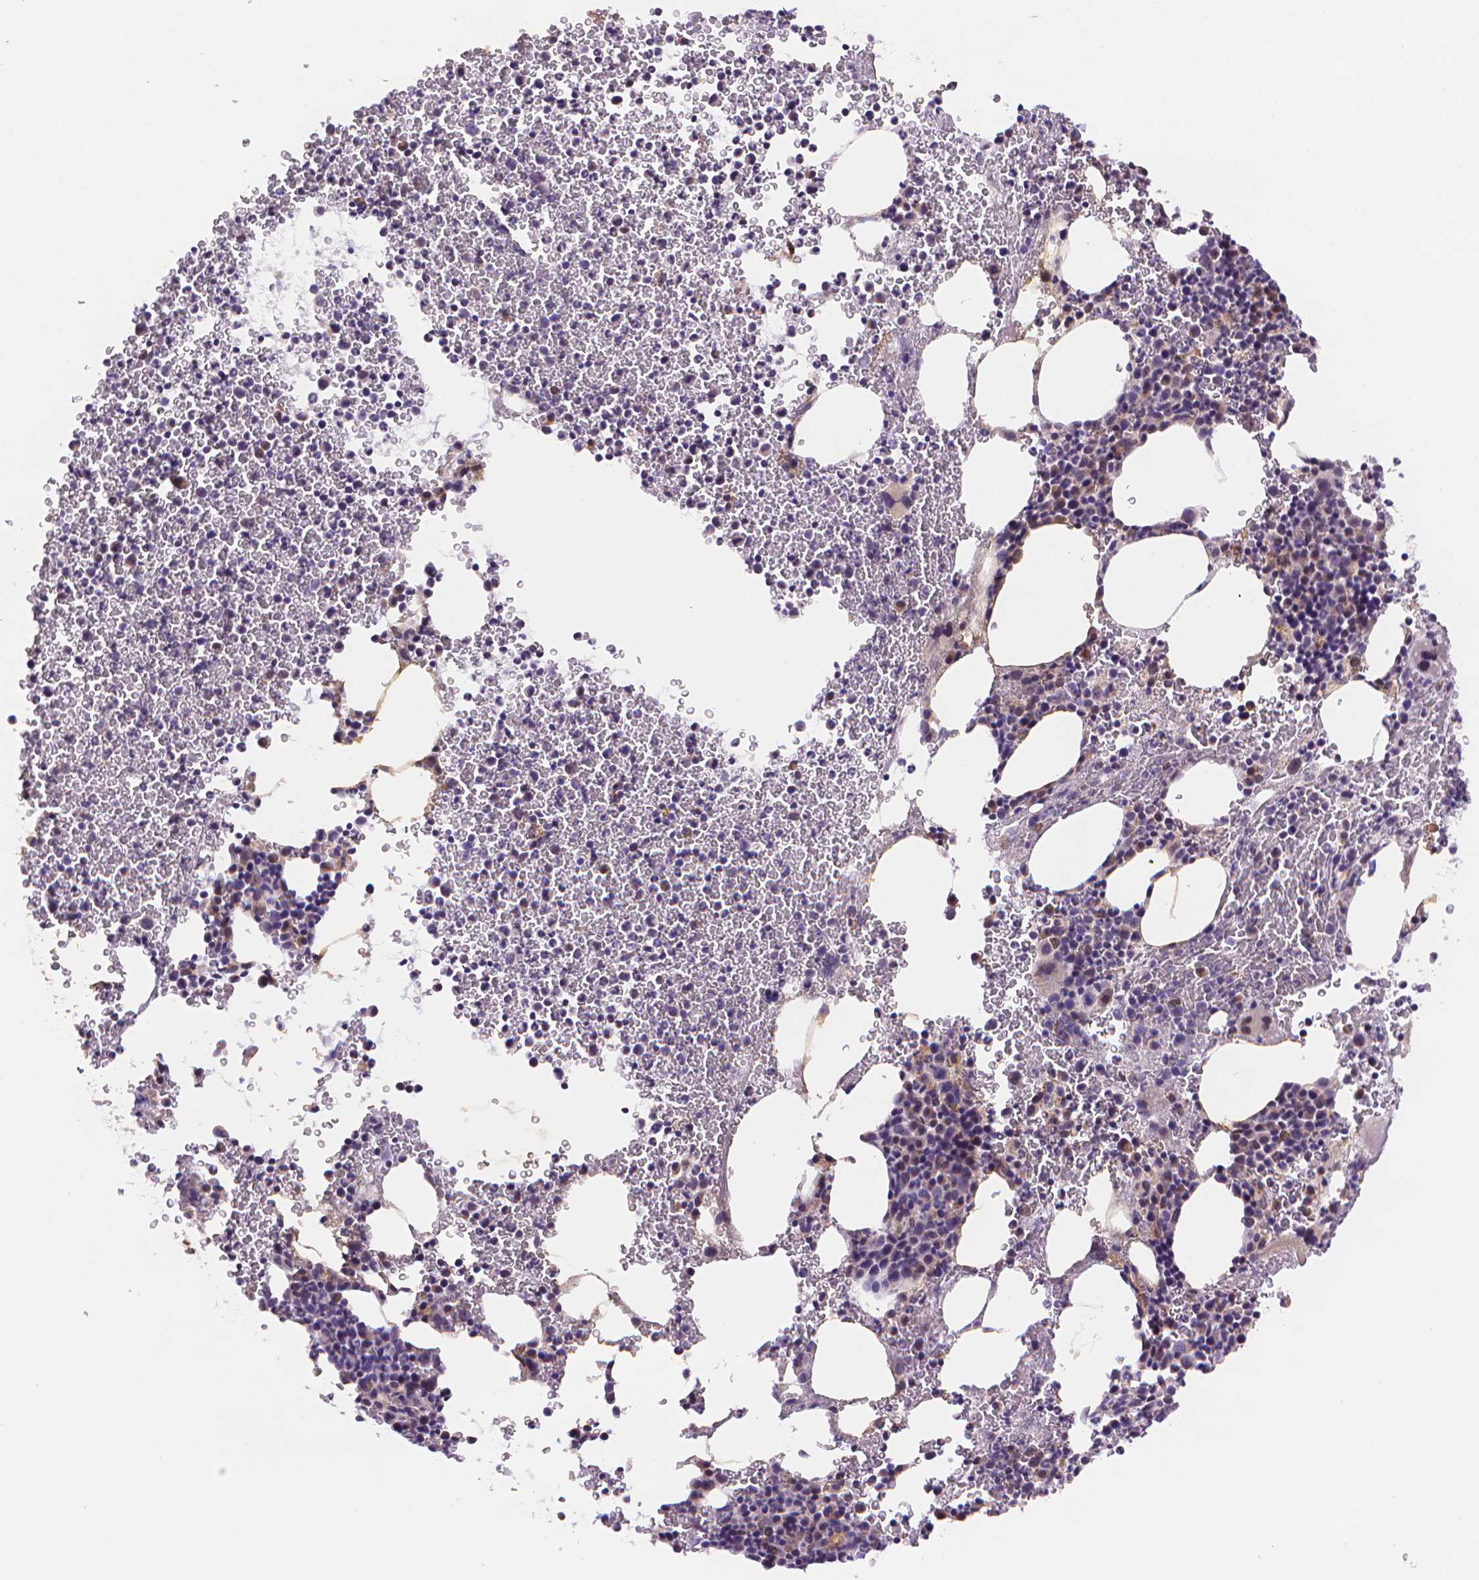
{"staining": {"intensity": "negative", "quantity": "none", "location": "none"}, "tissue": "bone marrow", "cell_type": "Hematopoietic cells", "image_type": "normal", "snomed": [{"axis": "morphology", "description": "Normal tissue, NOS"}, {"axis": "topography", "description": "Bone marrow"}], "caption": "Histopathology image shows no protein positivity in hematopoietic cells of normal bone marrow. (IHC, brightfield microscopy, high magnification).", "gene": "CYYR1", "patient": {"sex": "female", "age": 56}}